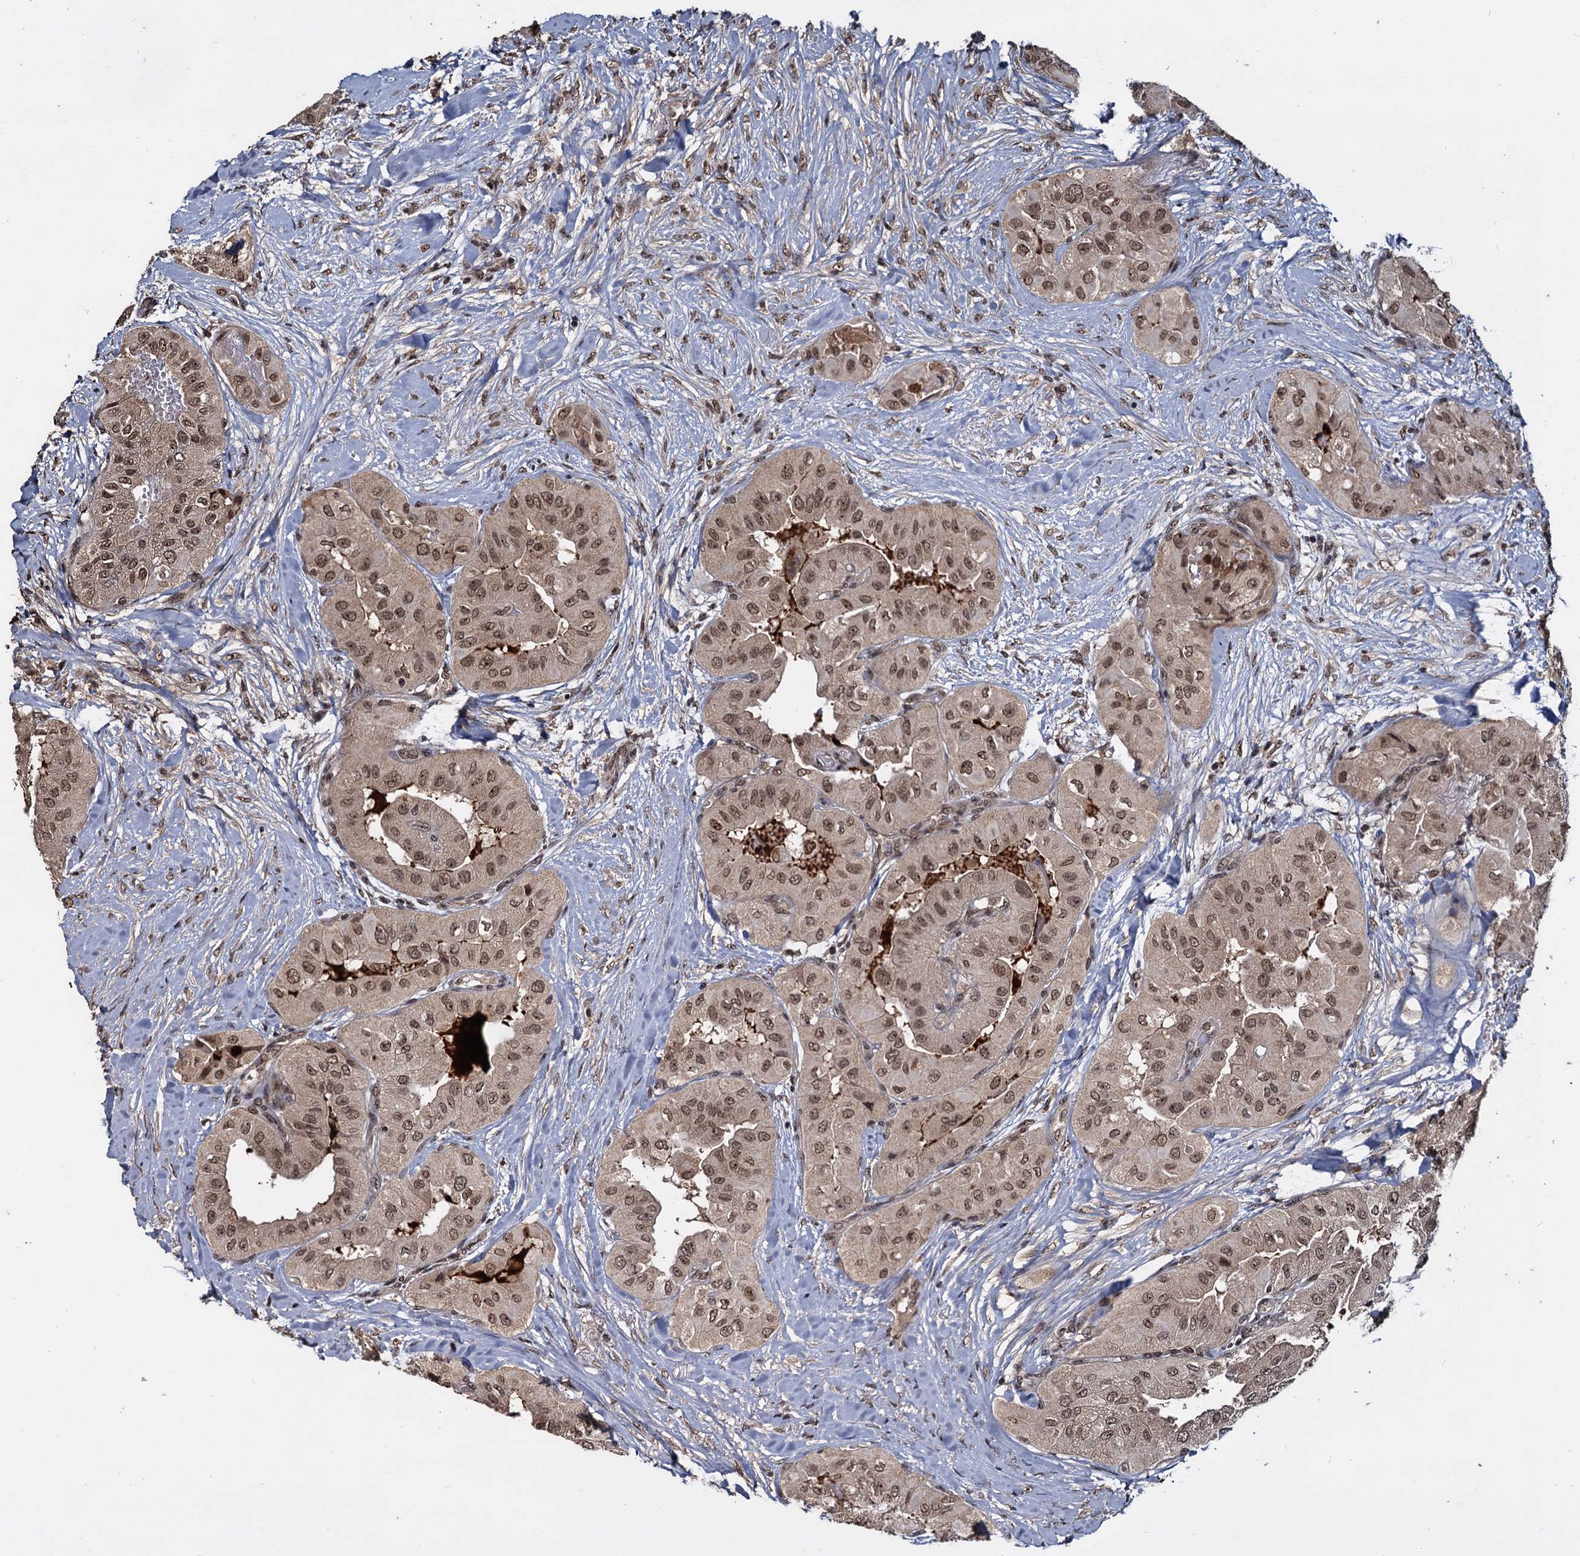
{"staining": {"intensity": "weak", "quantity": ">75%", "location": "nuclear"}, "tissue": "thyroid cancer", "cell_type": "Tumor cells", "image_type": "cancer", "snomed": [{"axis": "morphology", "description": "Papillary adenocarcinoma, NOS"}, {"axis": "topography", "description": "Thyroid gland"}], "caption": "A low amount of weak nuclear staining is seen in approximately >75% of tumor cells in thyroid papillary adenocarcinoma tissue. The protein is stained brown, and the nuclei are stained in blue (DAB IHC with brightfield microscopy, high magnification).", "gene": "FAM216B", "patient": {"sex": "female", "age": 59}}